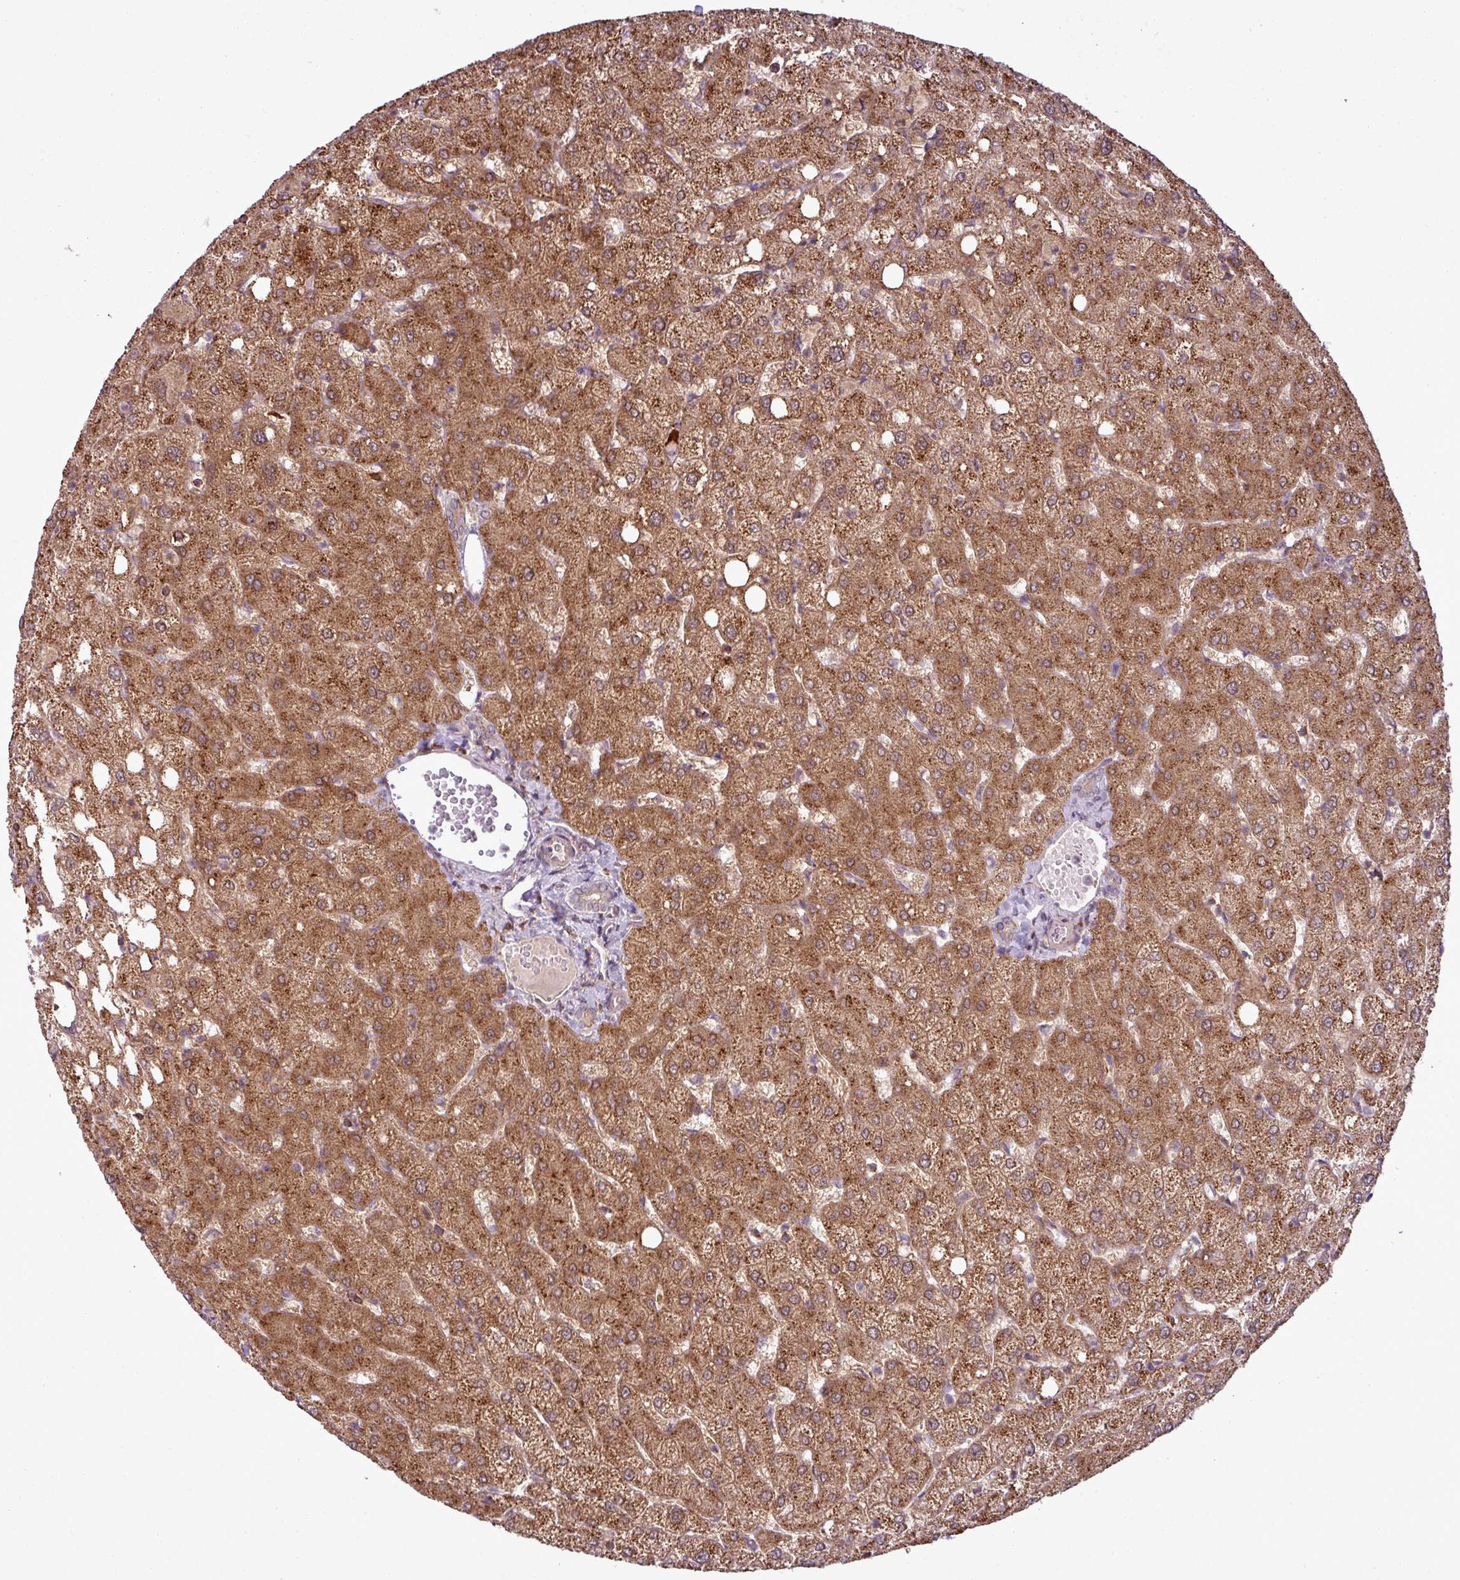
{"staining": {"intensity": "weak", "quantity": ">75%", "location": "cytoplasmic/membranous"}, "tissue": "liver", "cell_type": "Cholangiocytes", "image_type": "normal", "snomed": [{"axis": "morphology", "description": "Normal tissue, NOS"}, {"axis": "topography", "description": "Liver"}], "caption": "Brown immunohistochemical staining in benign liver exhibits weak cytoplasmic/membranous positivity in about >75% of cholangiocytes. (Brightfield microscopy of DAB IHC at high magnification).", "gene": "ZC2HC1C", "patient": {"sex": "female", "age": 54}}